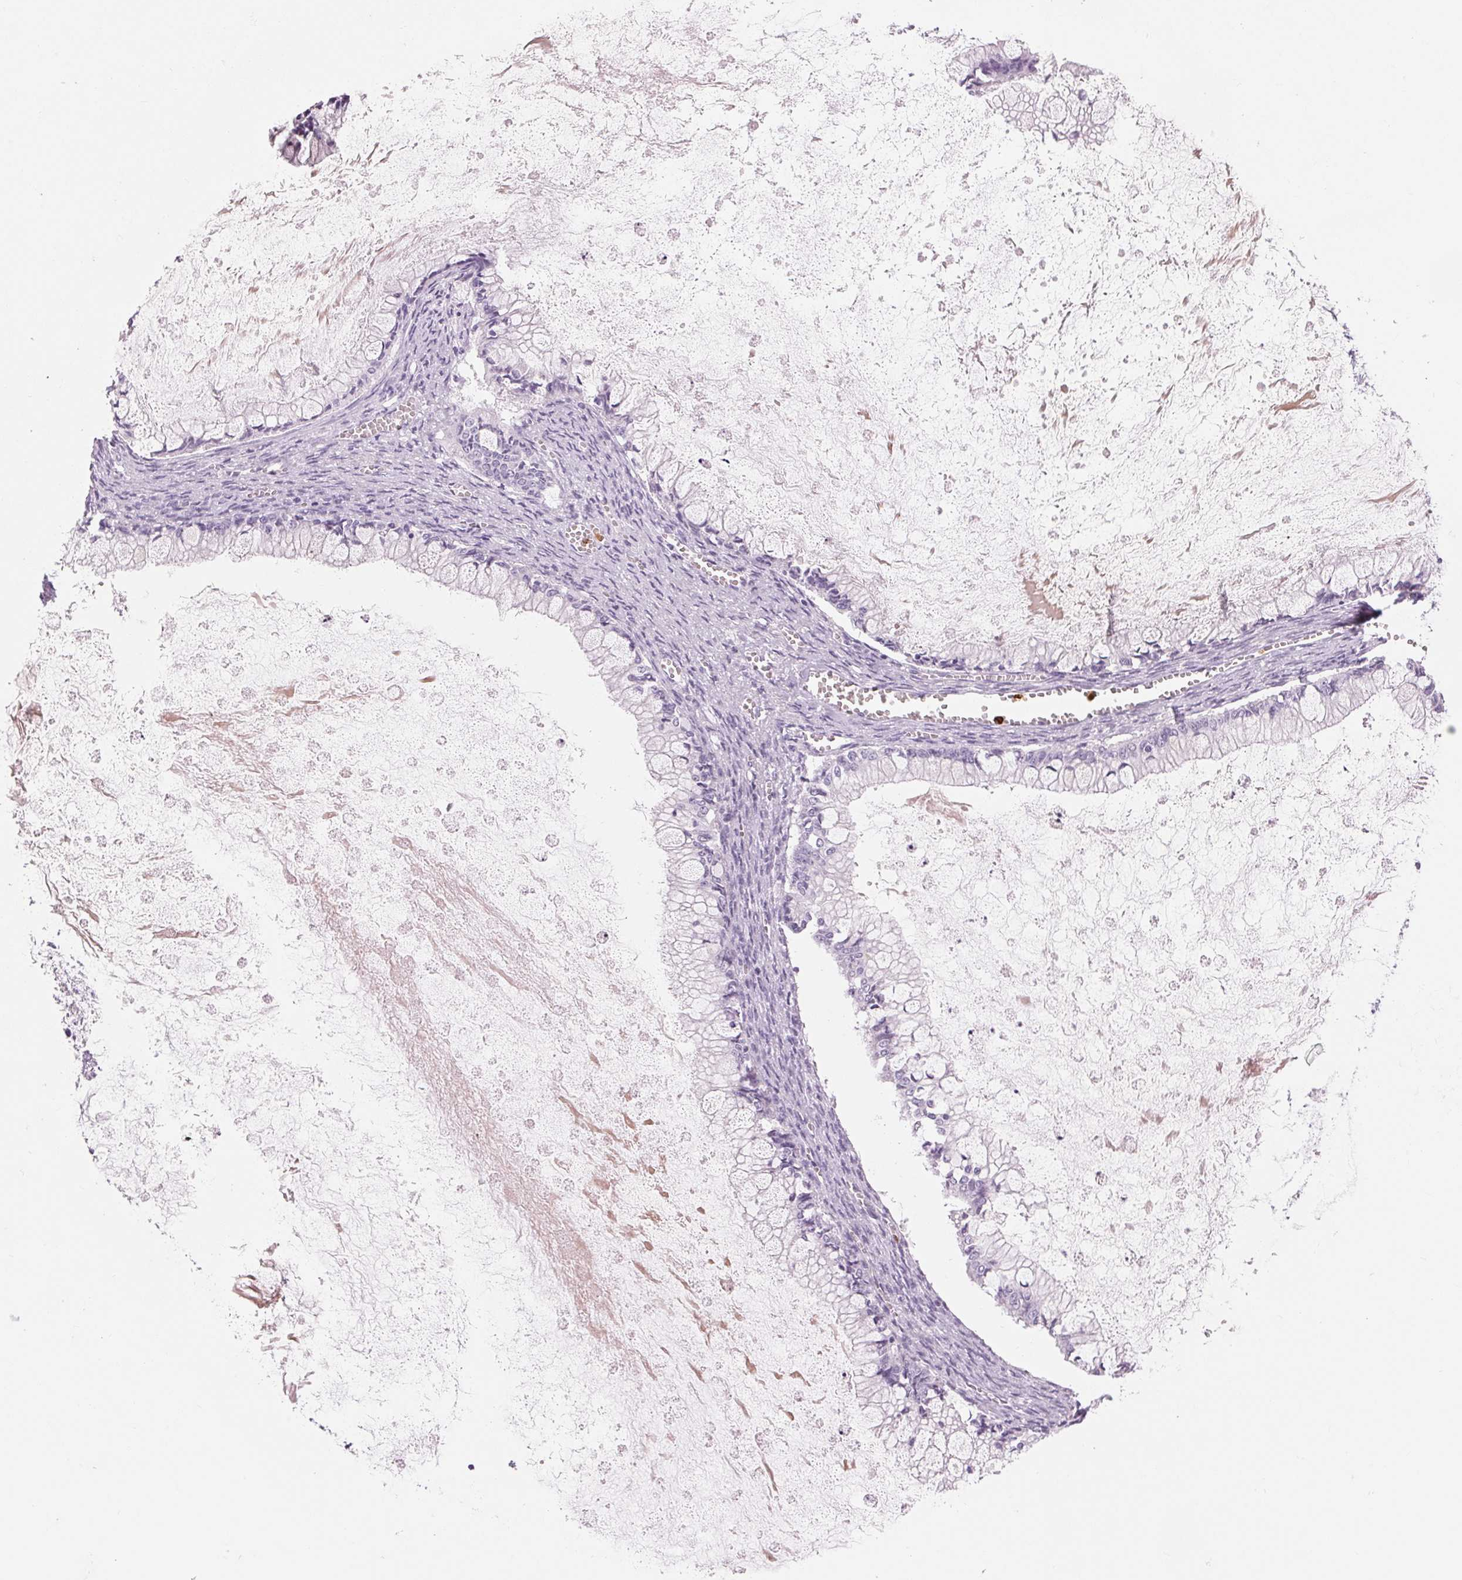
{"staining": {"intensity": "negative", "quantity": "none", "location": "none"}, "tissue": "ovarian cancer", "cell_type": "Tumor cells", "image_type": "cancer", "snomed": [{"axis": "morphology", "description": "Cystadenocarcinoma, mucinous, NOS"}, {"axis": "topography", "description": "Ovary"}], "caption": "Immunohistochemistry histopathology image of neoplastic tissue: human ovarian cancer stained with DAB (3,3'-diaminobenzidine) demonstrates no significant protein expression in tumor cells.", "gene": "KLK7", "patient": {"sex": "female", "age": 67}}